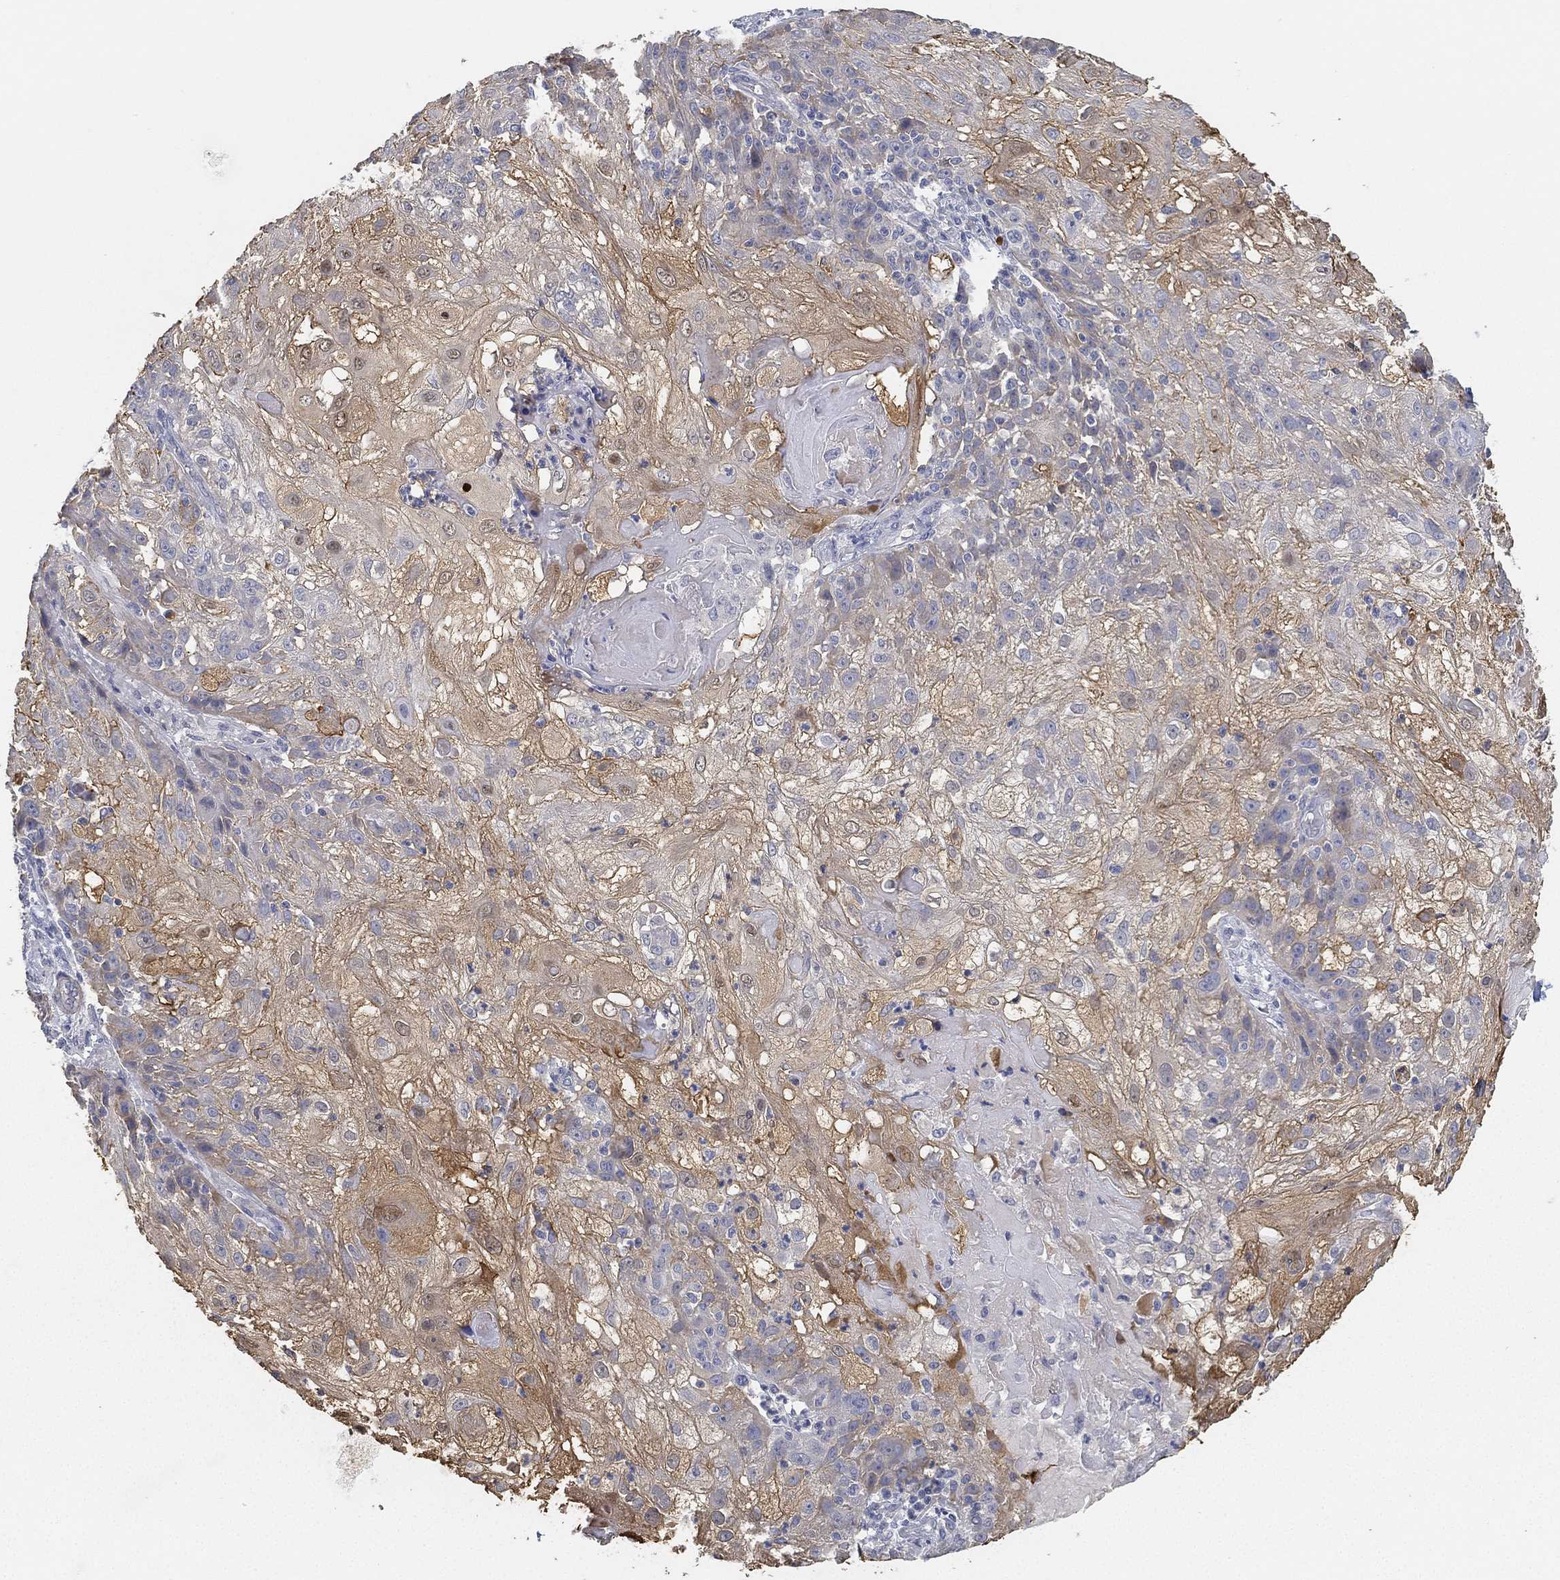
{"staining": {"intensity": "moderate", "quantity": ">75%", "location": "cytoplasmic/membranous"}, "tissue": "skin cancer", "cell_type": "Tumor cells", "image_type": "cancer", "snomed": [{"axis": "morphology", "description": "Normal tissue, NOS"}, {"axis": "morphology", "description": "Squamous cell carcinoma, NOS"}, {"axis": "topography", "description": "Skin"}], "caption": "Skin squamous cell carcinoma was stained to show a protein in brown. There is medium levels of moderate cytoplasmic/membranous staining in about >75% of tumor cells.", "gene": "GPR61", "patient": {"sex": "female", "age": 83}}